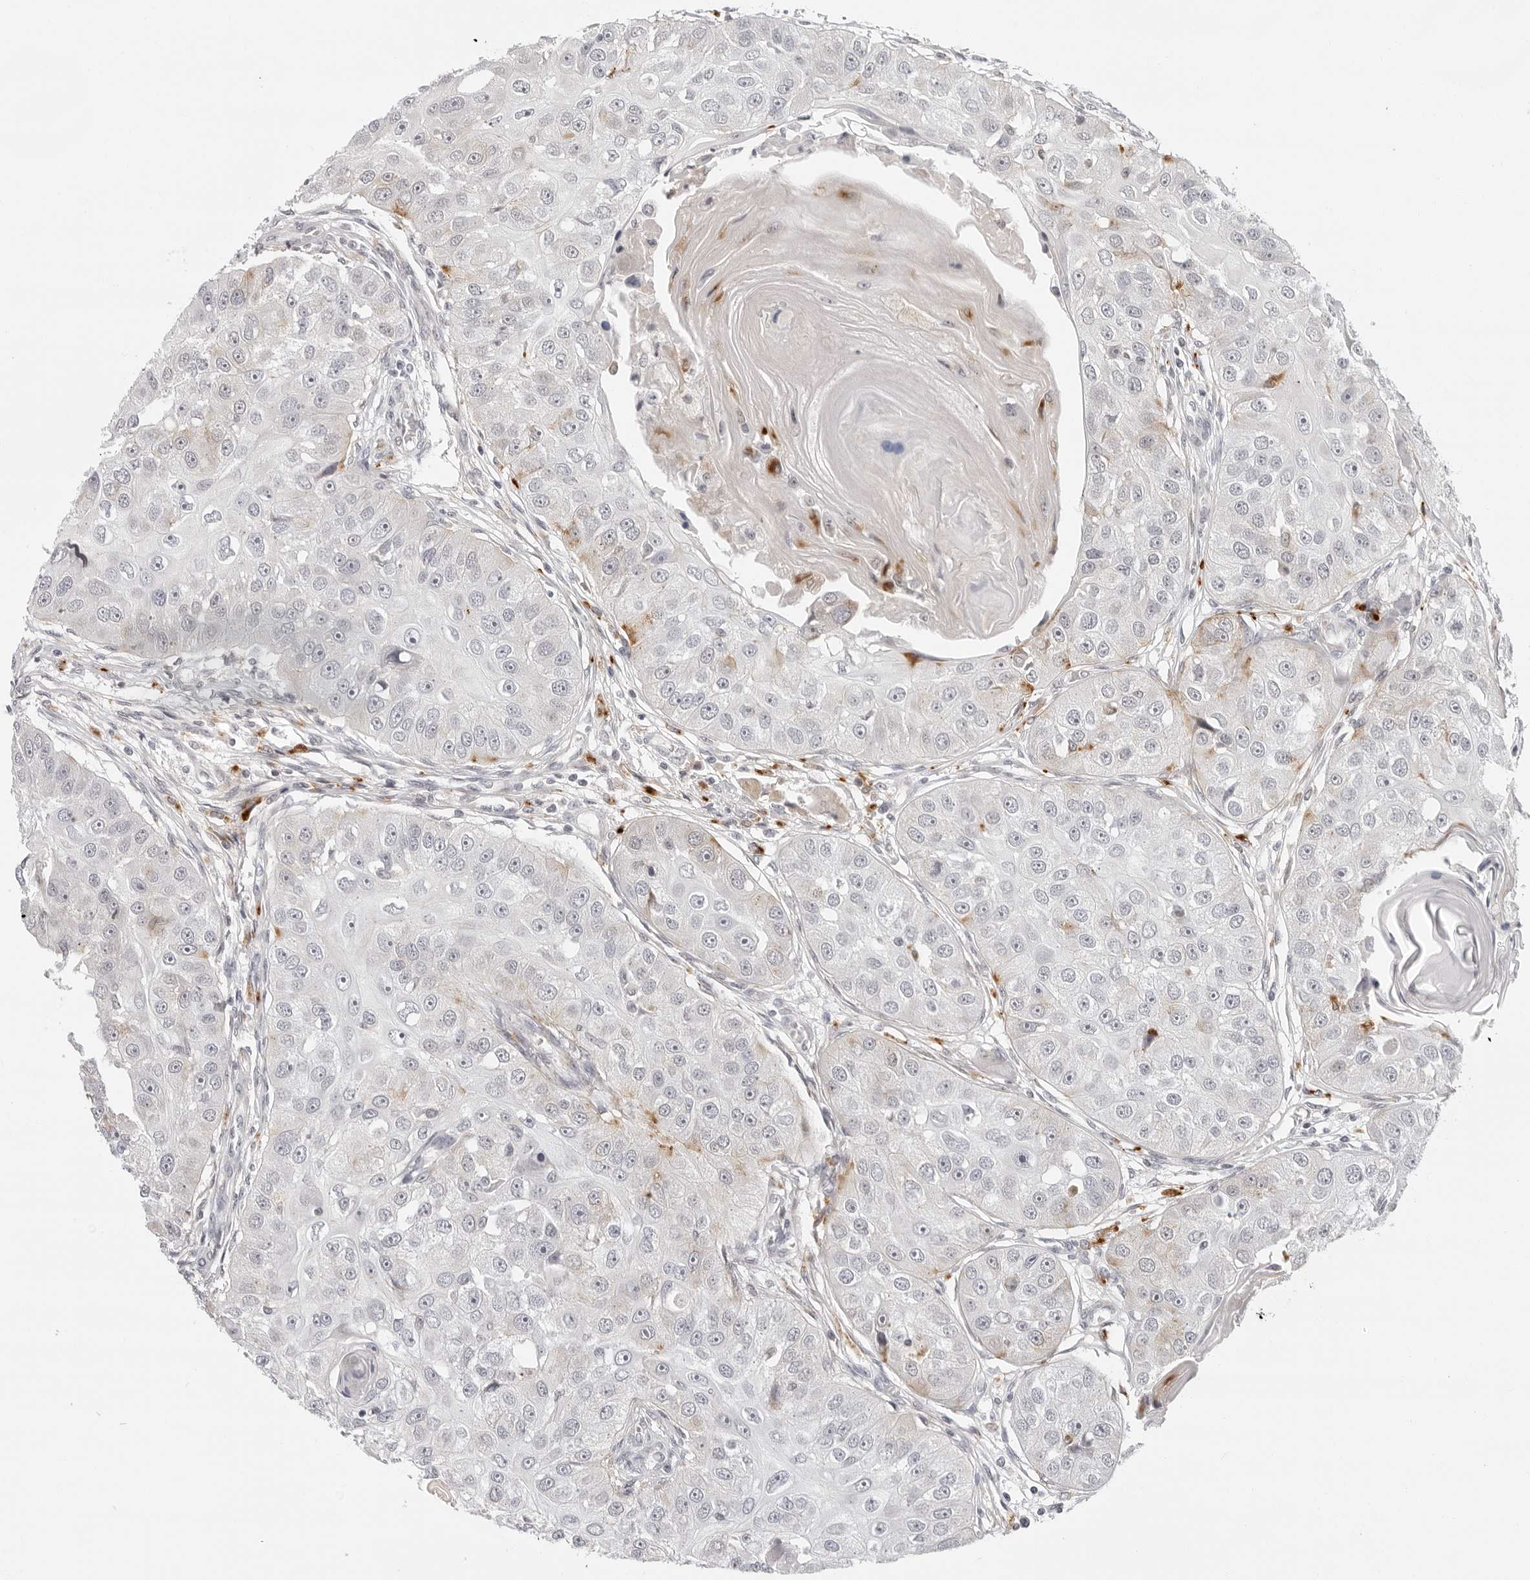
{"staining": {"intensity": "negative", "quantity": "none", "location": "none"}, "tissue": "head and neck cancer", "cell_type": "Tumor cells", "image_type": "cancer", "snomed": [{"axis": "morphology", "description": "Normal tissue, NOS"}, {"axis": "morphology", "description": "Squamous cell carcinoma, NOS"}, {"axis": "topography", "description": "Skeletal muscle"}, {"axis": "topography", "description": "Head-Neck"}], "caption": "This is a micrograph of IHC staining of squamous cell carcinoma (head and neck), which shows no expression in tumor cells.", "gene": "STRADB", "patient": {"sex": "male", "age": 51}}